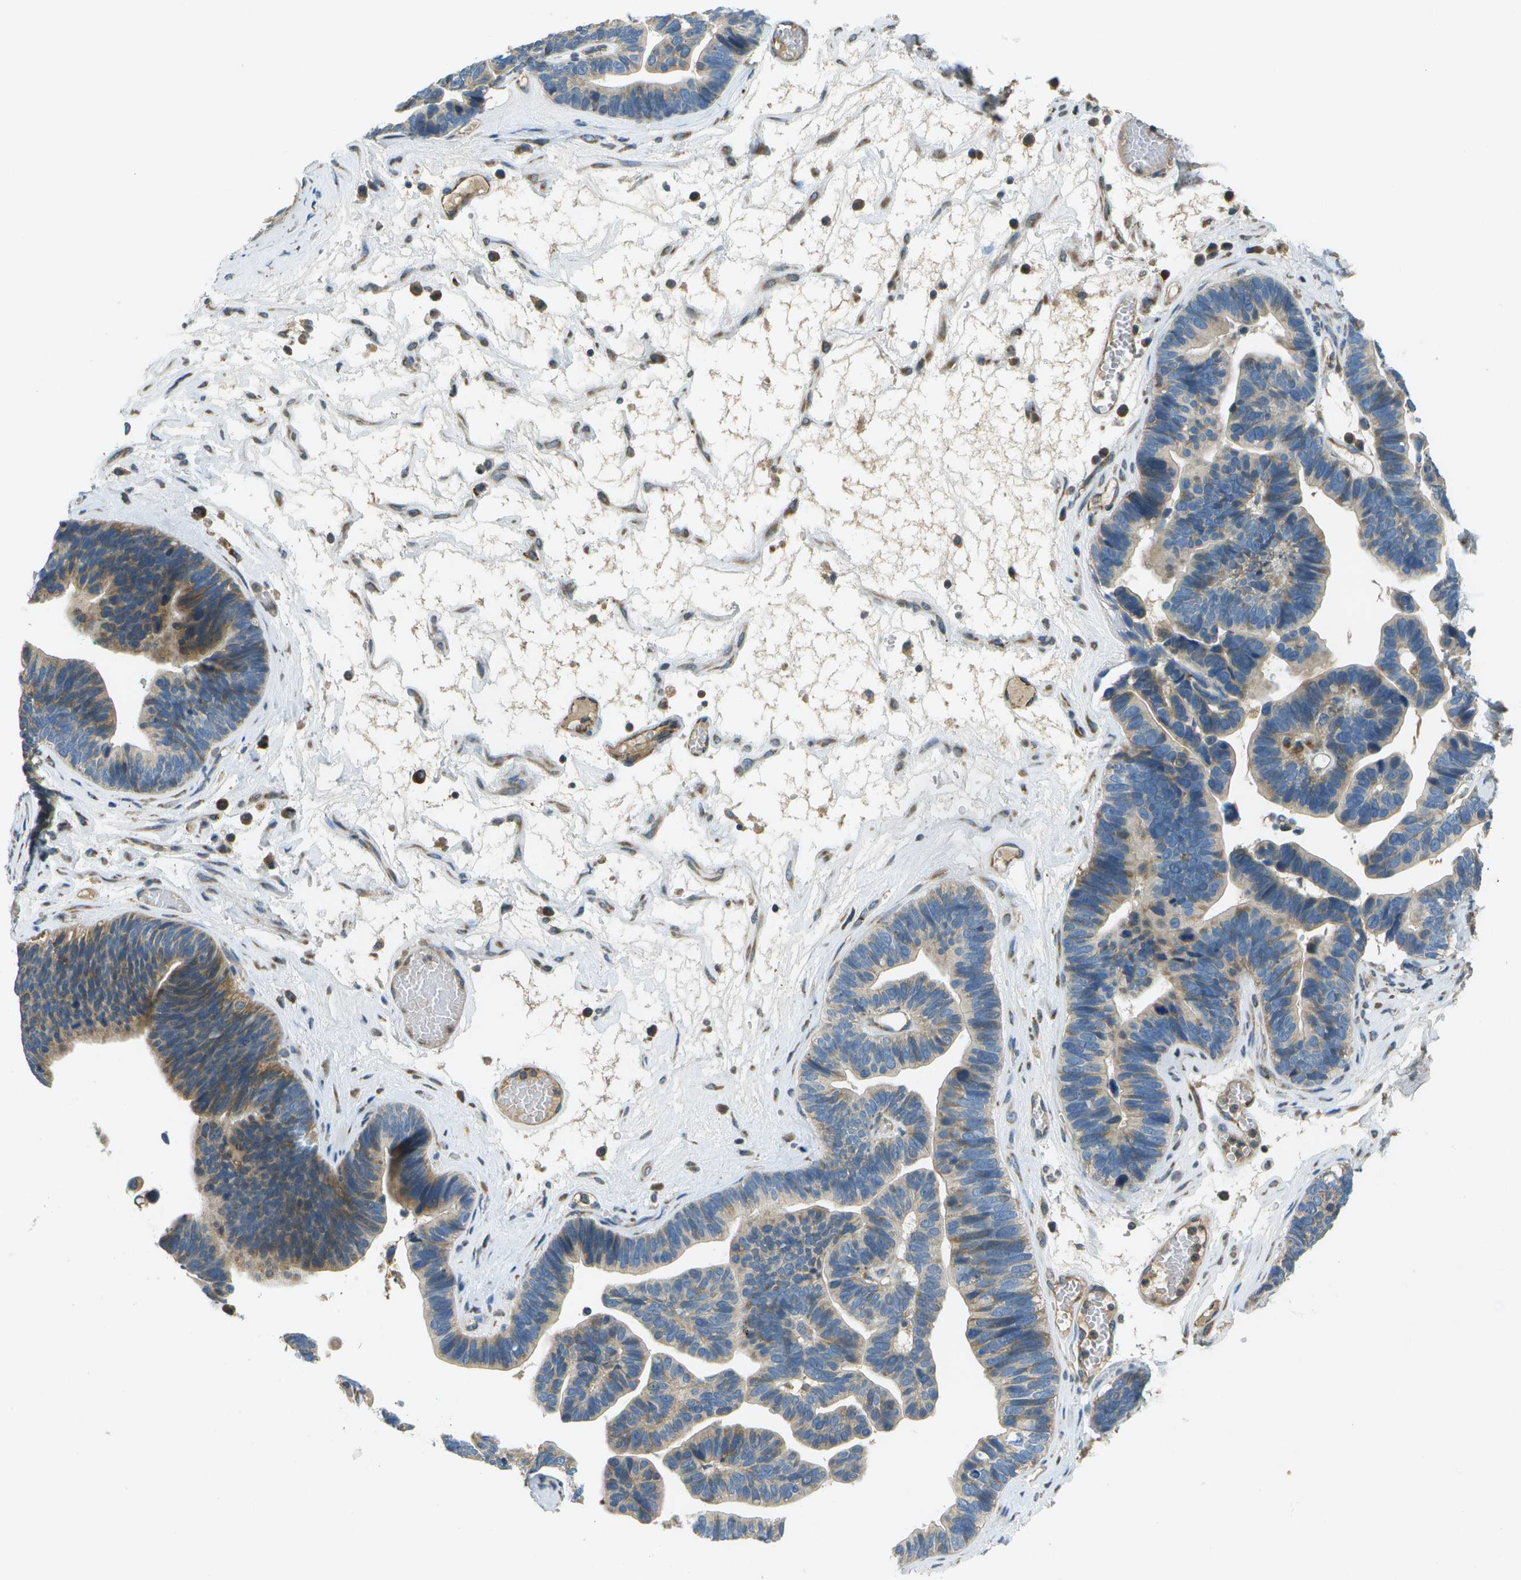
{"staining": {"intensity": "negative", "quantity": "none", "location": "none"}, "tissue": "ovarian cancer", "cell_type": "Tumor cells", "image_type": "cancer", "snomed": [{"axis": "morphology", "description": "Cystadenocarcinoma, serous, NOS"}, {"axis": "topography", "description": "Ovary"}], "caption": "The image exhibits no significant expression in tumor cells of ovarian cancer (serous cystadenocarcinoma). The staining was performed using DAB (3,3'-diaminobenzidine) to visualize the protein expression in brown, while the nuclei were stained in blue with hematoxylin (Magnification: 20x).", "gene": "SAMSN1", "patient": {"sex": "female", "age": 56}}